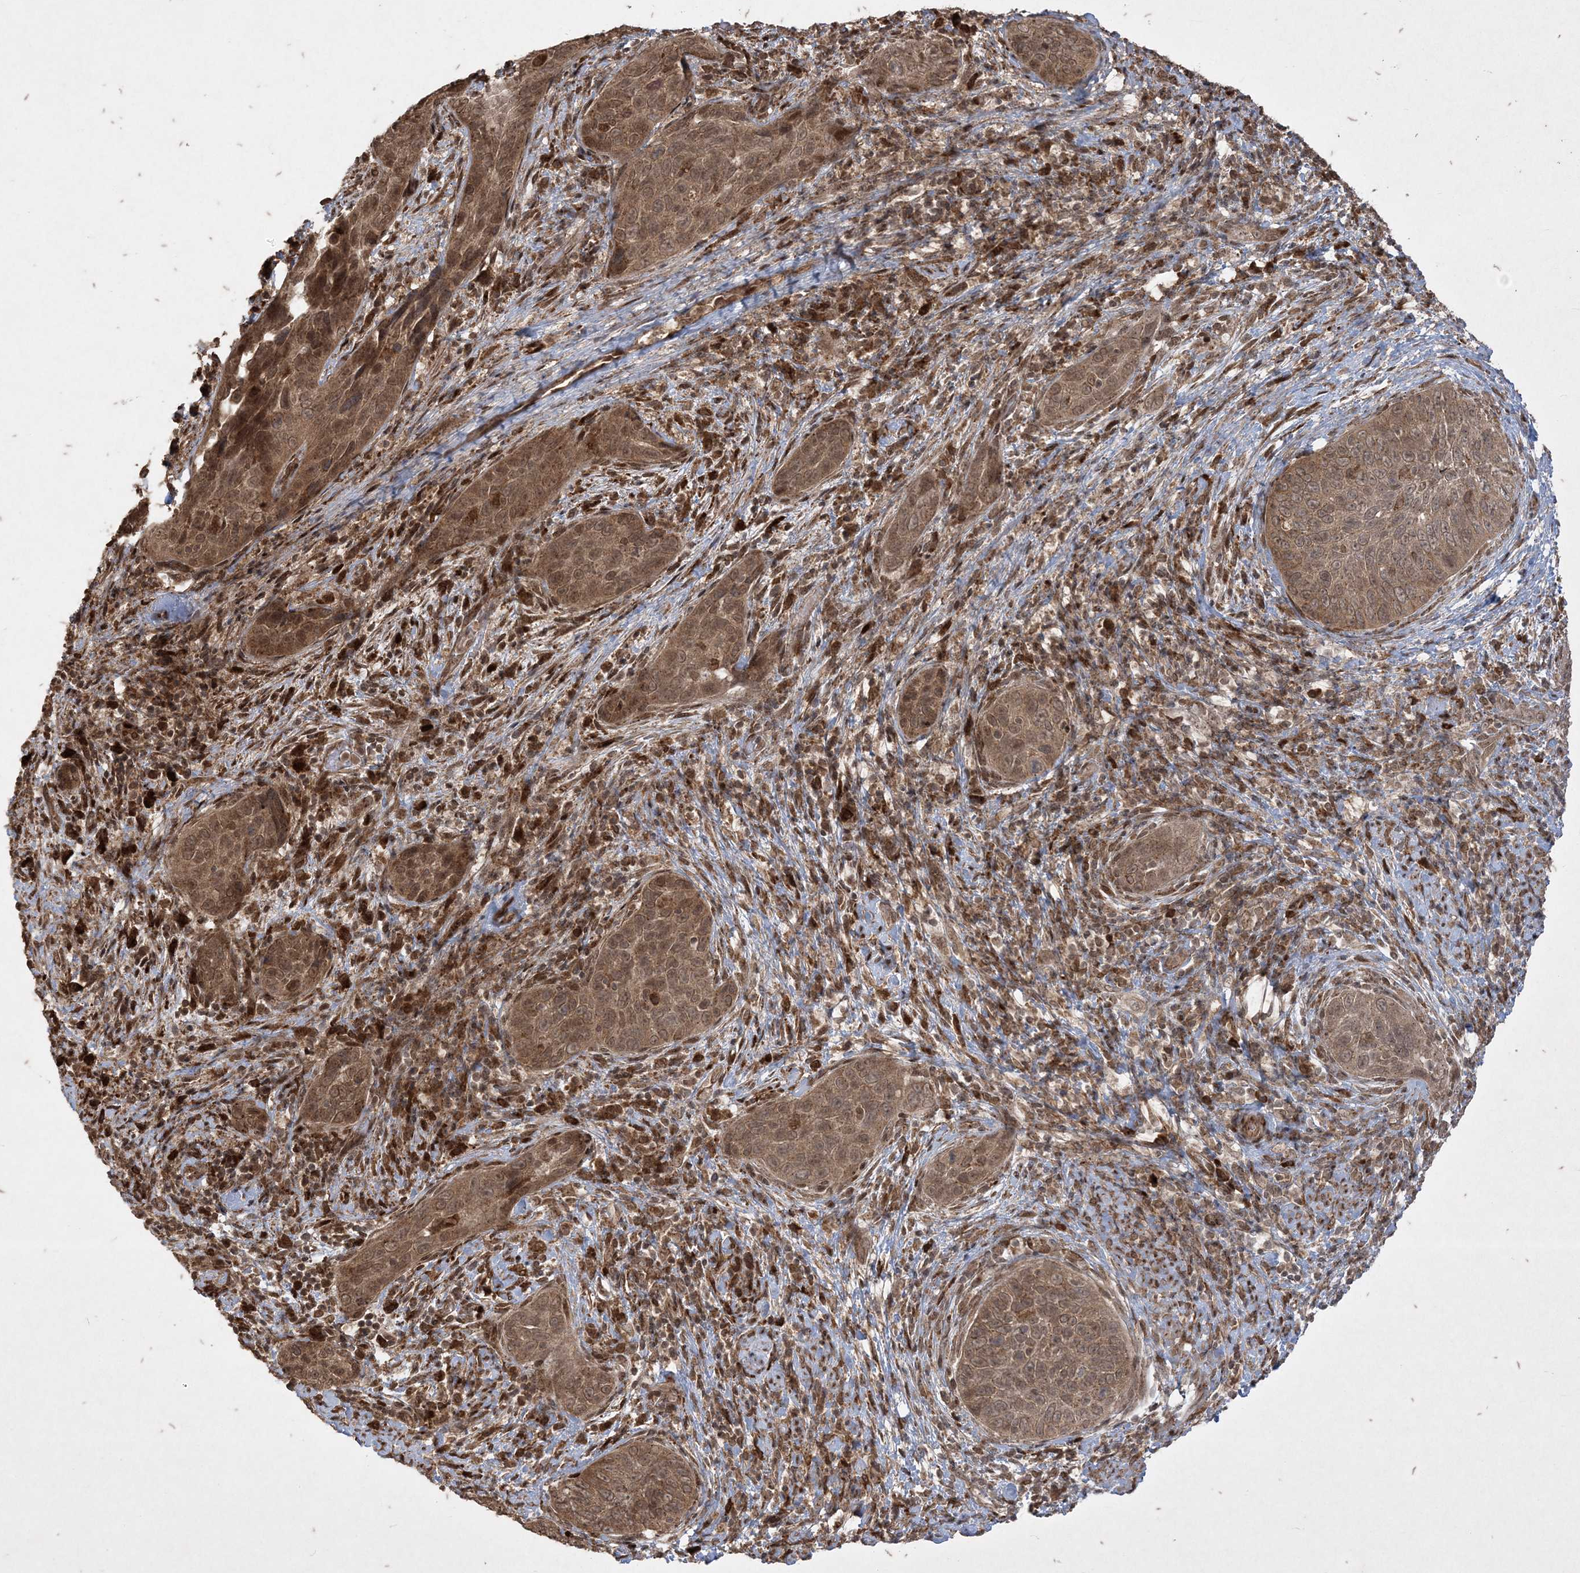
{"staining": {"intensity": "moderate", "quantity": ">75%", "location": "cytoplasmic/membranous,nuclear"}, "tissue": "cervical cancer", "cell_type": "Tumor cells", "image_type": "cancer", "snomed": [{"axis": "morphology", "description": "Squamous cell carcinoma, NOS"}, {"axis": "topography", "description": "Cervix"}], "caption": "The image reveals immunohistochemical staining of cervical cancer (squamous cell carcinoma). There is moderate cytoplasmic/membranous and nuclear expression is seen in approximately >75% of tumor cells.", "gene": "RRAS", "patient": {"sex": "female", "age": 60}}